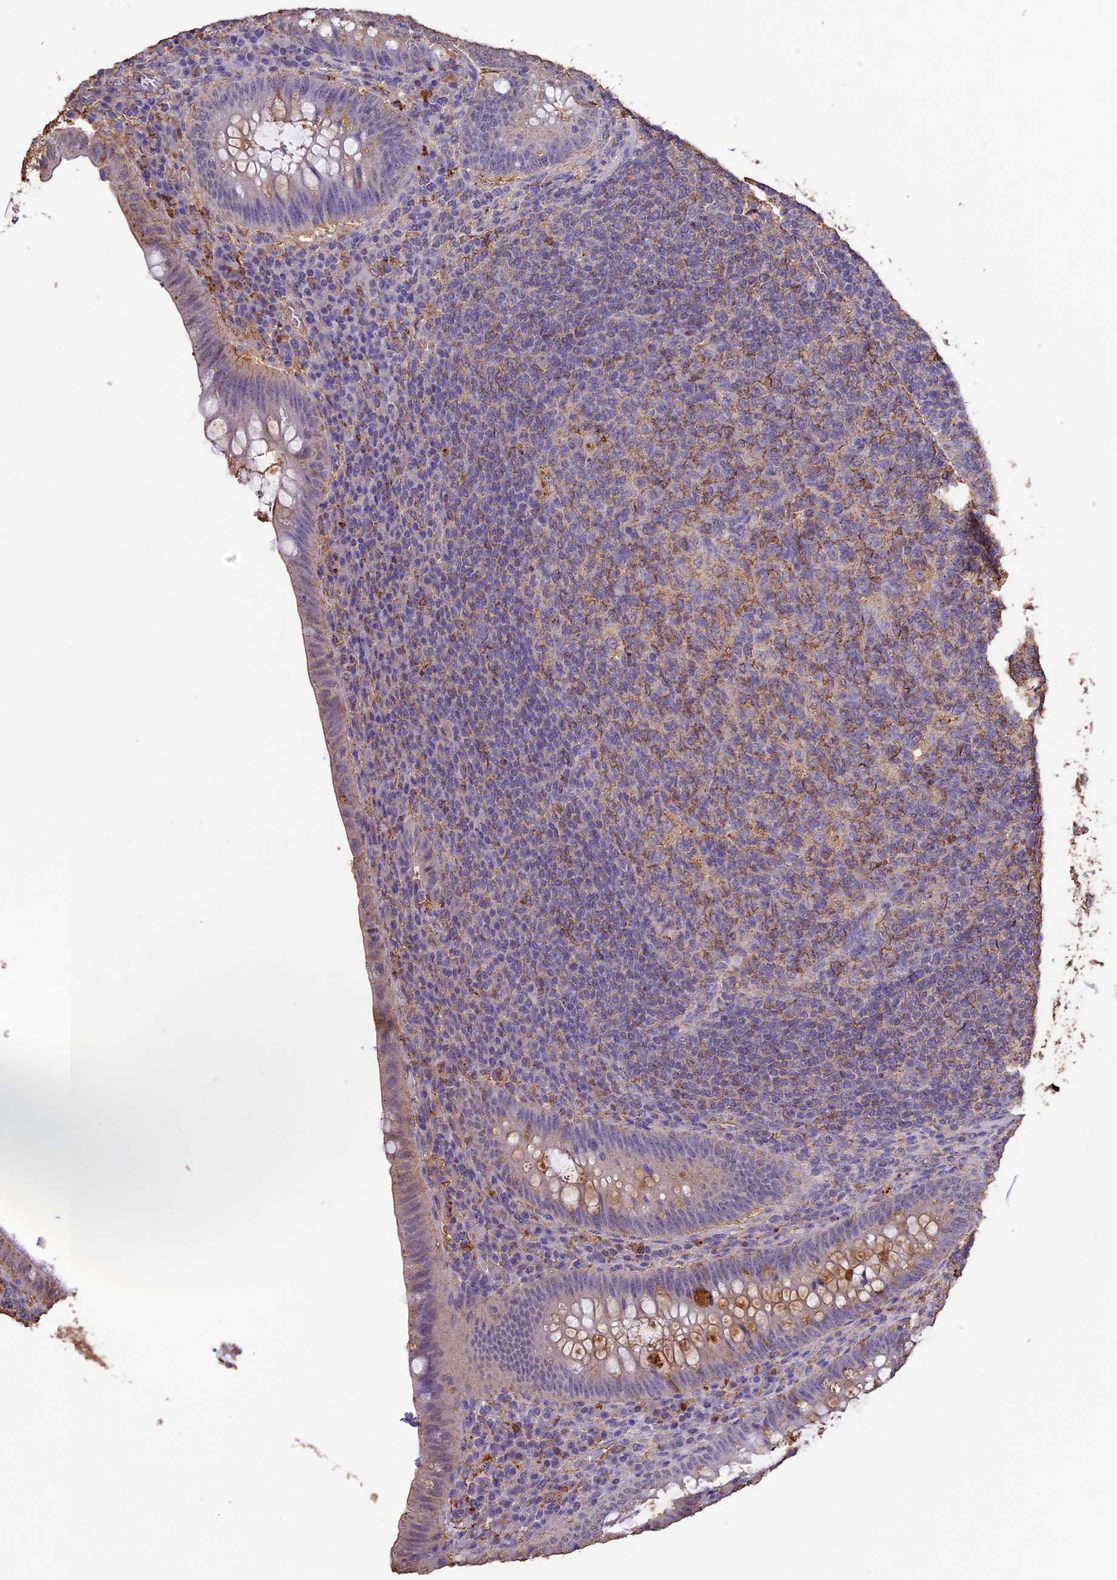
{"staining": {"intensity": "moderate", "quantity": "<25%", "location": "cytoplasmic/membranous"}, "tissue": "appendix", "cell_type": "Glandular cells", "image_type": "normal", "snomed": [{"axis": "morphology", "description": "Normal tissue, NOS"}, {"axis": "topography", "description": "Appendix"}], "caption": "High-magnification brightfield microscopy of normal appendix stained with DAB (3,3'-diaminobenzidine) (brown) and counterstained with hematoxylin (blue). glandular cells exhibit moderate cytoplasmic/membranous positivity is present in approximately<25% of cells.", "gene": "ARHGAP19", "patient": {"sex": "male", "age": 78}}